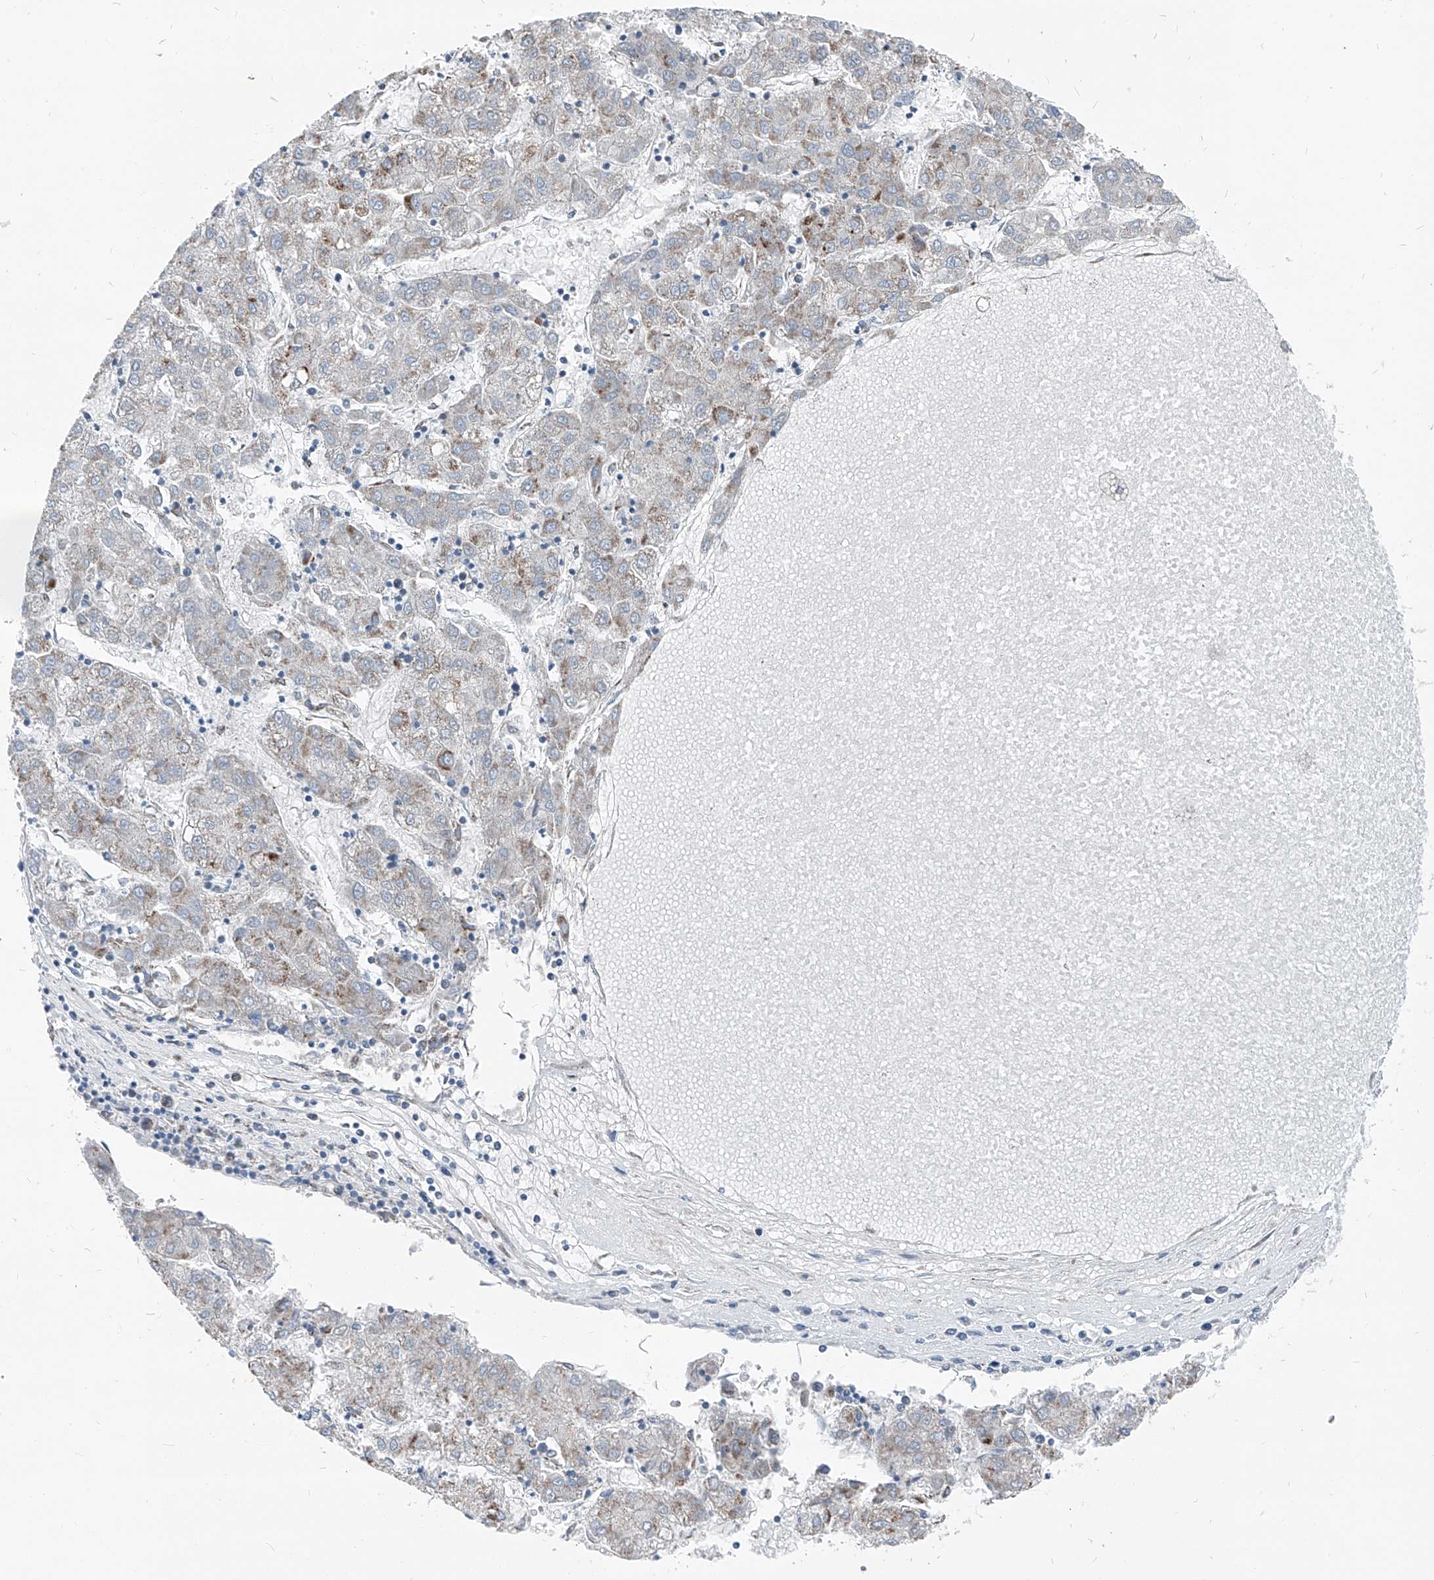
{"staining": {"intensity": "moderate", "quantity": "<25%", "location": "cytoplasmic/membranous"}, "tissue": "liver cancer", "cell_type": "Tumor cells", "image_type": "cancer", "snomed": [{"axis": "morphology", "description": "Carcinoma, Hepatocellular, NOS"}, {"axis": "topography", "description": "Liver"}], "caption": "Liver cancer stained for a protein demonstrates moderate cytoplasmic/membranous positivity in tumor cells.", "gene": "AGPS", "patient": {"sex": "male", "age": 72}}